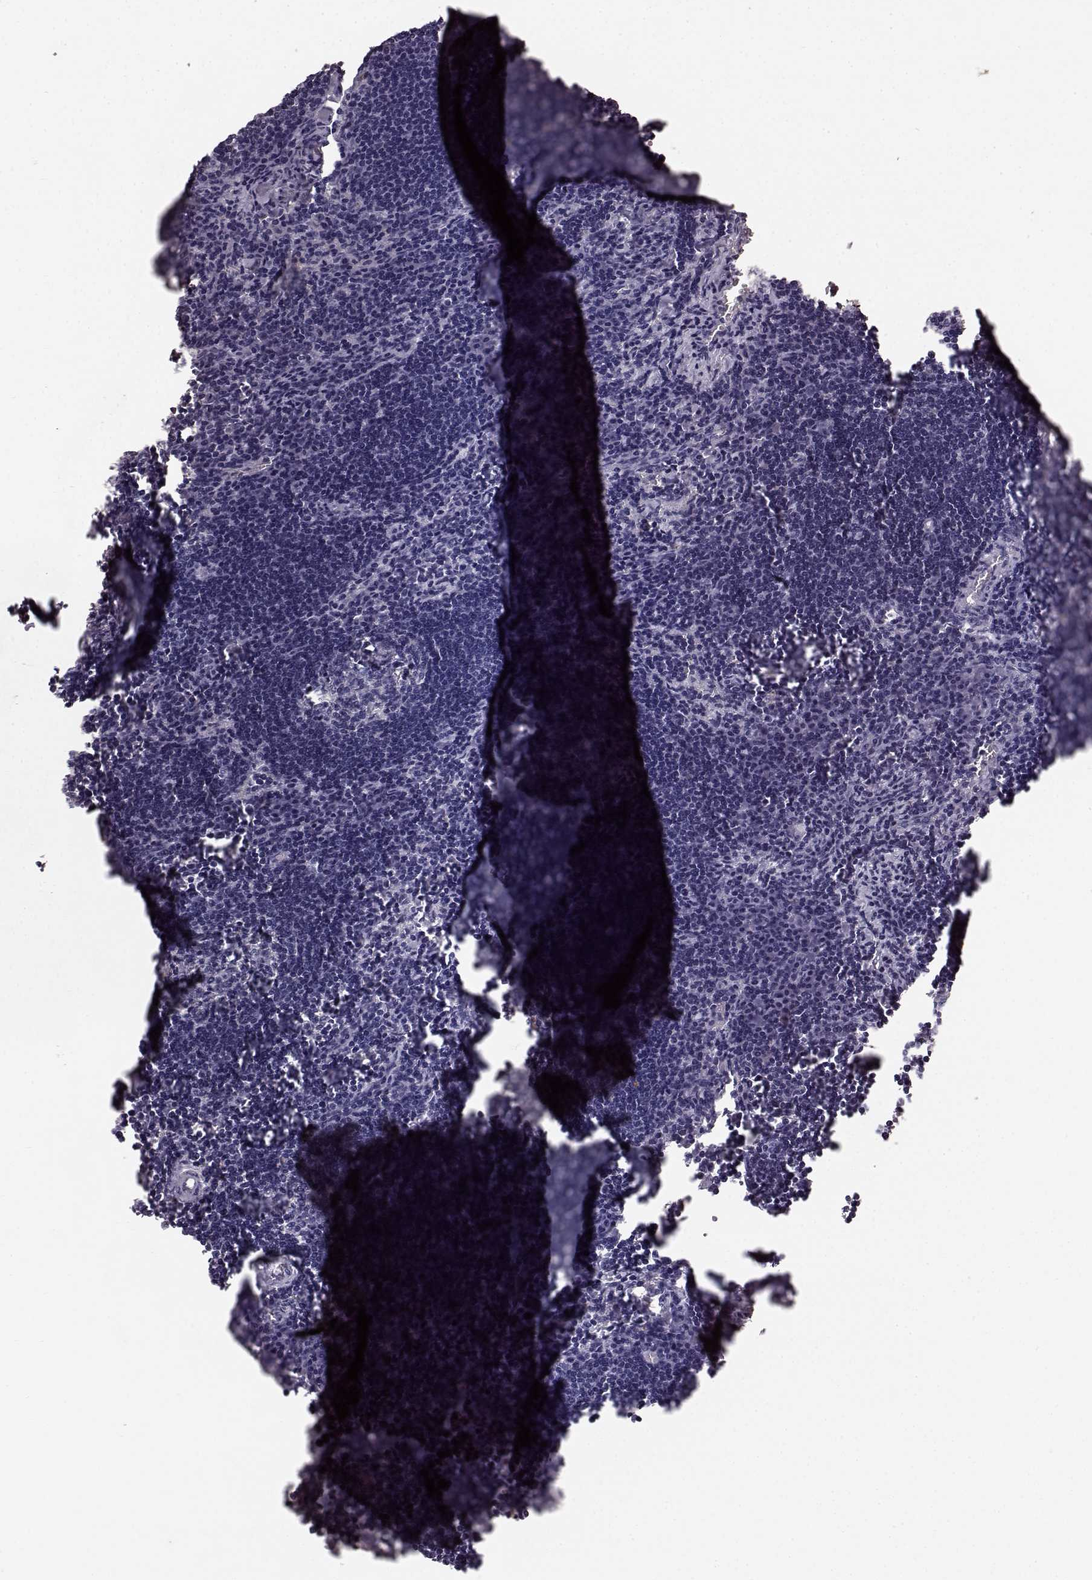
{"staining": {"intensity": "negative", "quantity": "none", "location": "none"}, "tissue": "lymph node", "cell_type": "Germinal center cells", "image_type": "normal", "snomed": [{"axis": "morphology", "description": "Normal tissue, NOS"}, {"axis": "topography", "description": "Lymph node"}], "caption": "DAB immunohistochemical staining of unremarkable human lymph node displays no significant expression in germinal center cells.", "gene": "SLC22A18", "patient": {"sex": "male", "age": 55}}